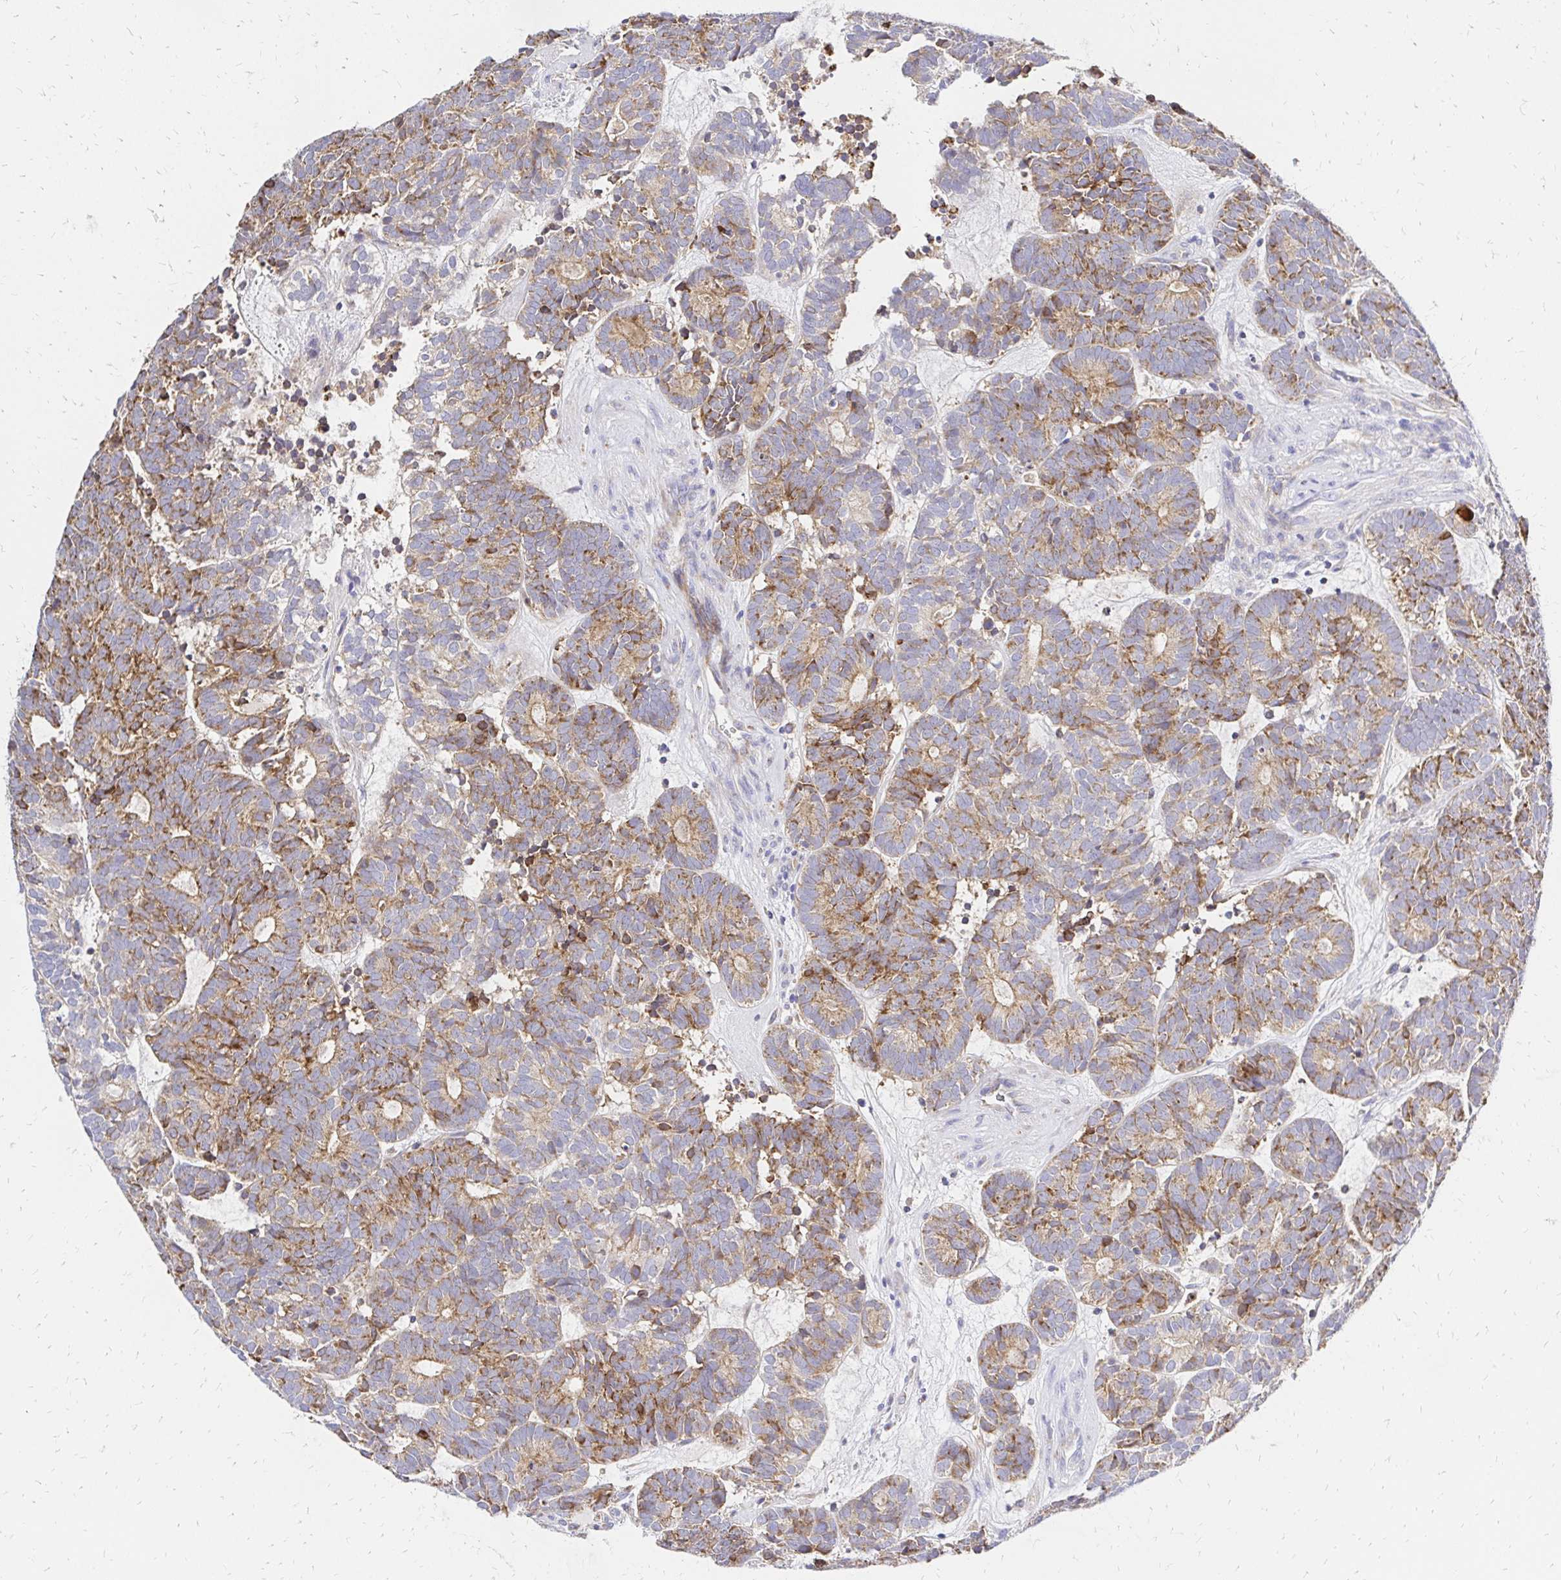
{"staining": {"intensity": "moderate", "quantity": "25%-75%", "location": "cytoplasmic/membranous"}, "tissue": "head and neck cancer", "cell_type": "Tumor cells", "image_type": "cancer", "snomed": [{"axis": "morphology", "description": "Adenocarcinoma, NOS"}, {"axis": "topography", "description": "Head-Neck"}], "caption": "Immunohistochemical staining of head and neck adenocarcinoma shows medium levels of moderate cytoplasmic/membranous expression in about 25%-75% of tumor cells.", "gene": "MRPL13", "patient": {"sex": "female", "age": 81}}